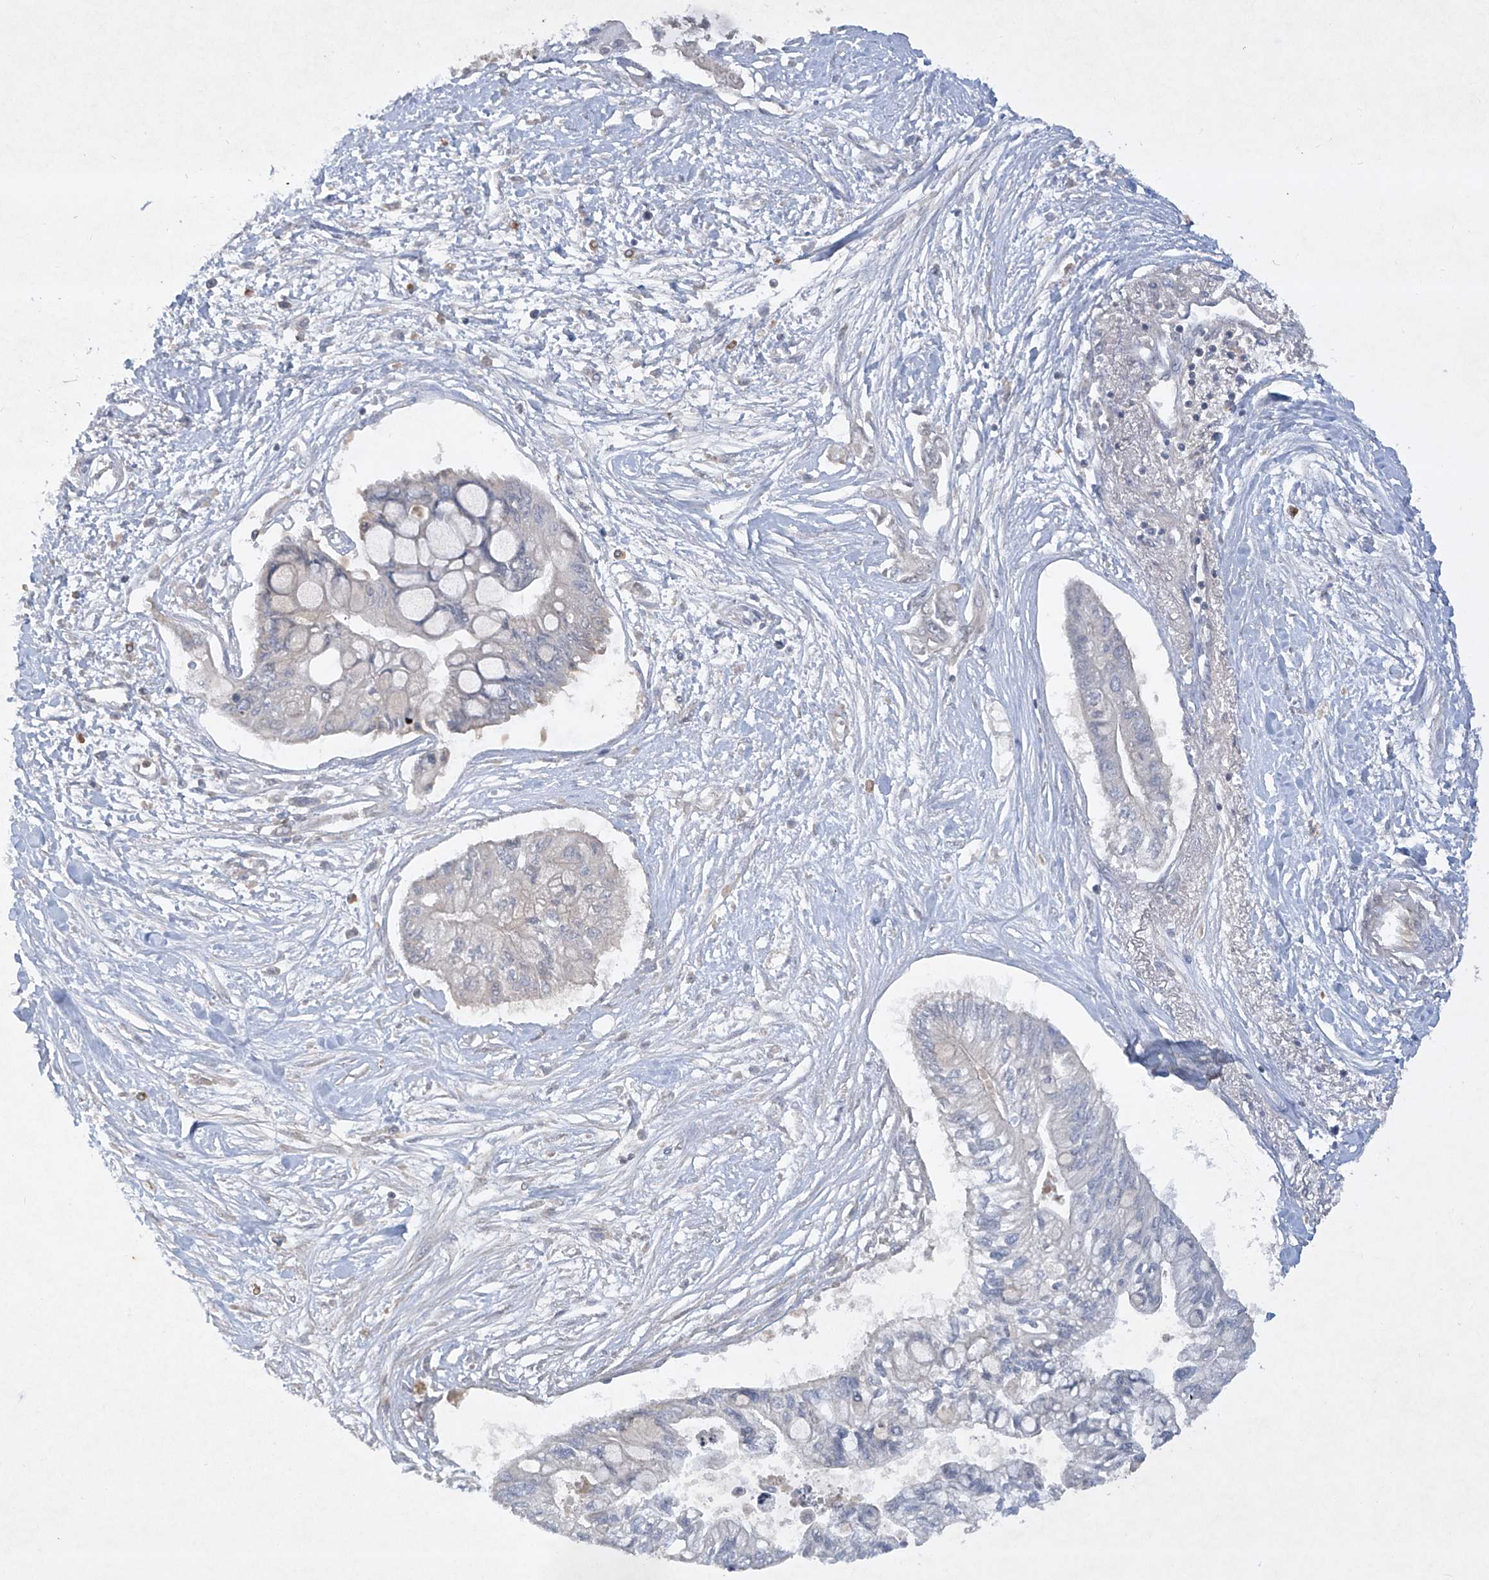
{"staining": {"intensity": "negative", "quantity": "none", "location": "none"}, "tissue": "pancreatic cancer", "cell_type": "Tumor cells", "image_type": "cancer", "snomed": [{"axis": "morphology", "description": "Adenocarcinoma, NOS"}, {"axis": "topography", "description": "Pancreas"}], "caption": "Immunohistochemical staining of pancreatic cancer exhibits no significant staining in tumor cells.", "gene": "HAS3", "patient": {"sex": "female", "age": 77}}